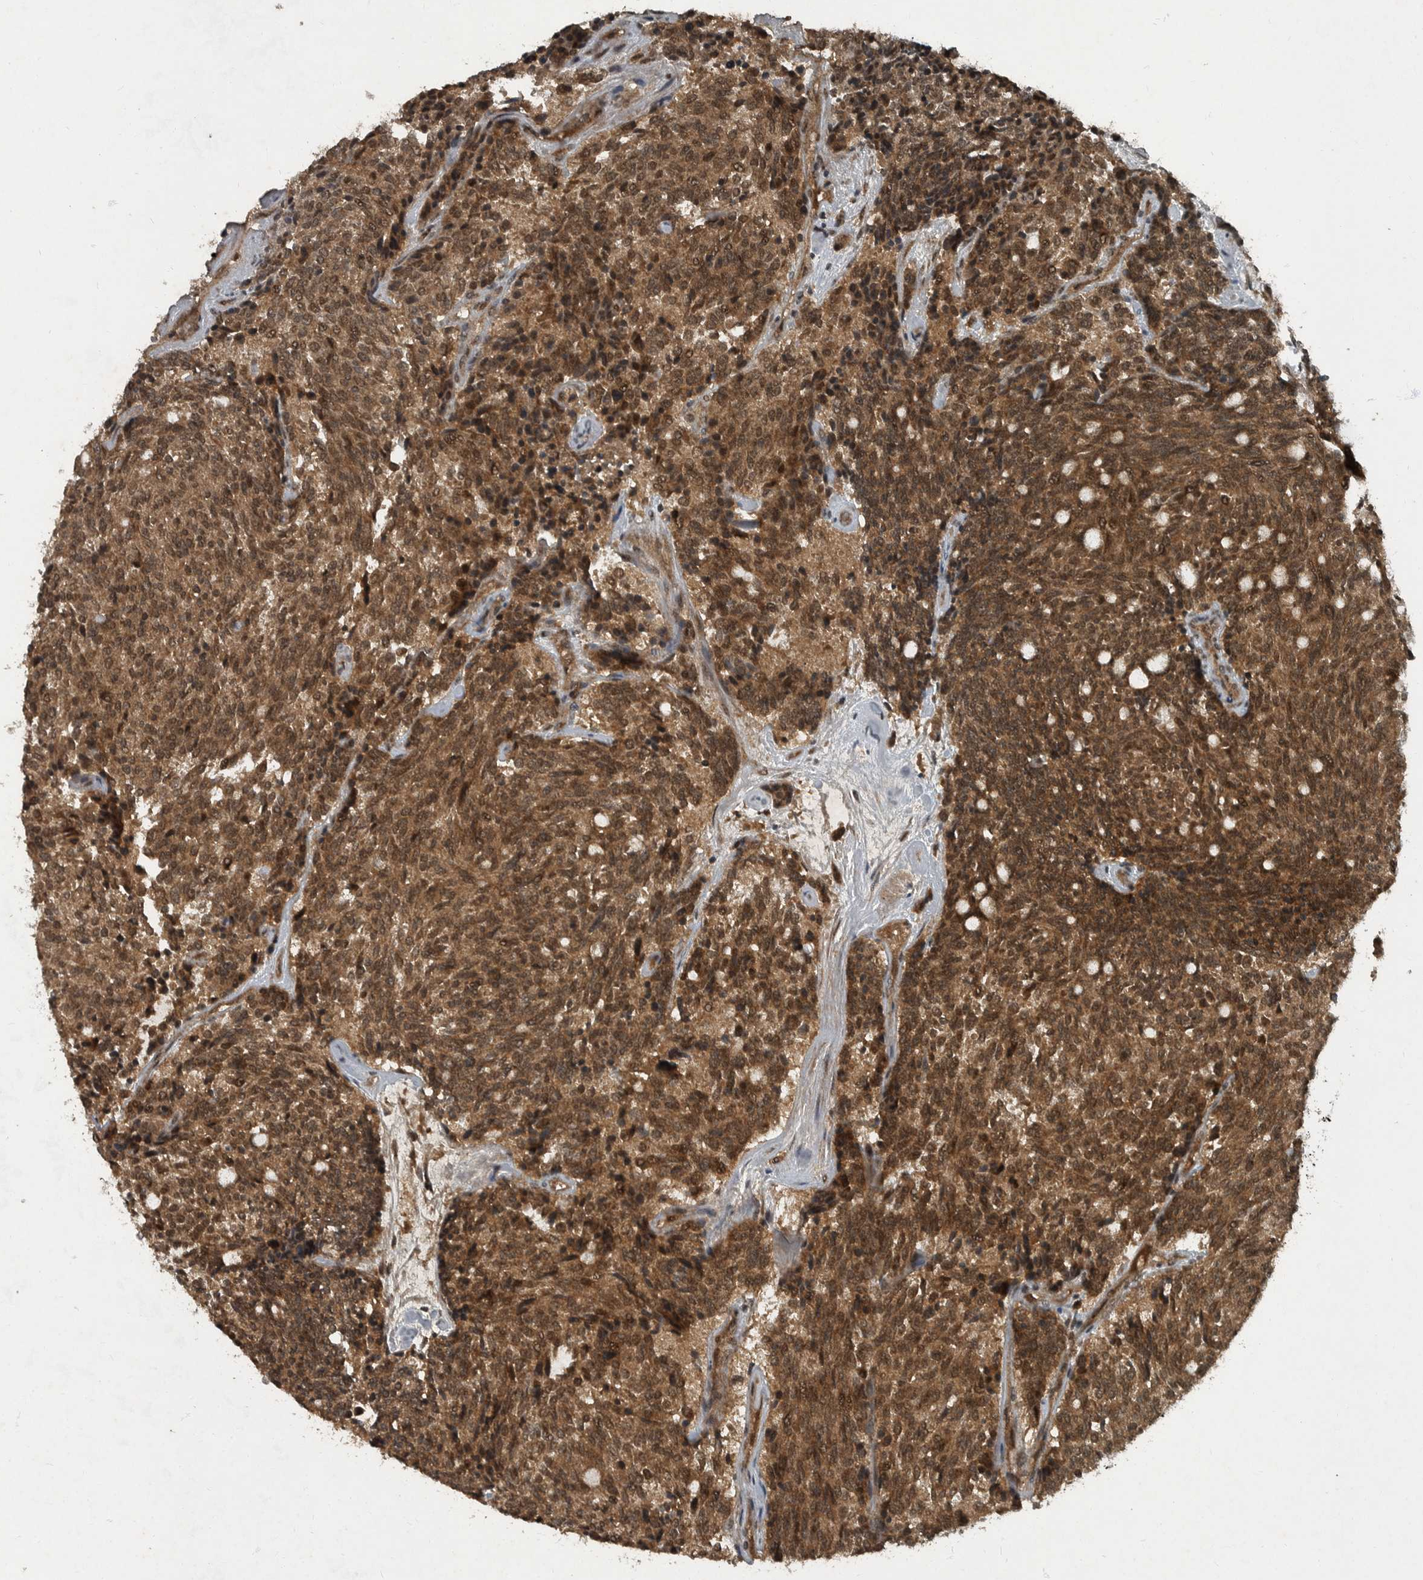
{"staining": {"intensity": "moderate", "quantity": ">75%", "location": "cytoplasmic/membranous,nuclear"}, "tissue": "carcinoid", "cell_type": "Tumor cells", "image_type": "cancer", "snomed": [{"axis": "morphology", "description": "Carcinoid, malignant, NOS"}, {"axis": "topography", "description": "Pancreas"}], "caption": "Immunohistochemical staining of human carcinoid shows medium levels of moderate cytoplasmic/membranous and nuclear expression in approximately >75% of tumor cells.", "gene": "FOXO1", "patient": {"sex": "female", "age": 54}}